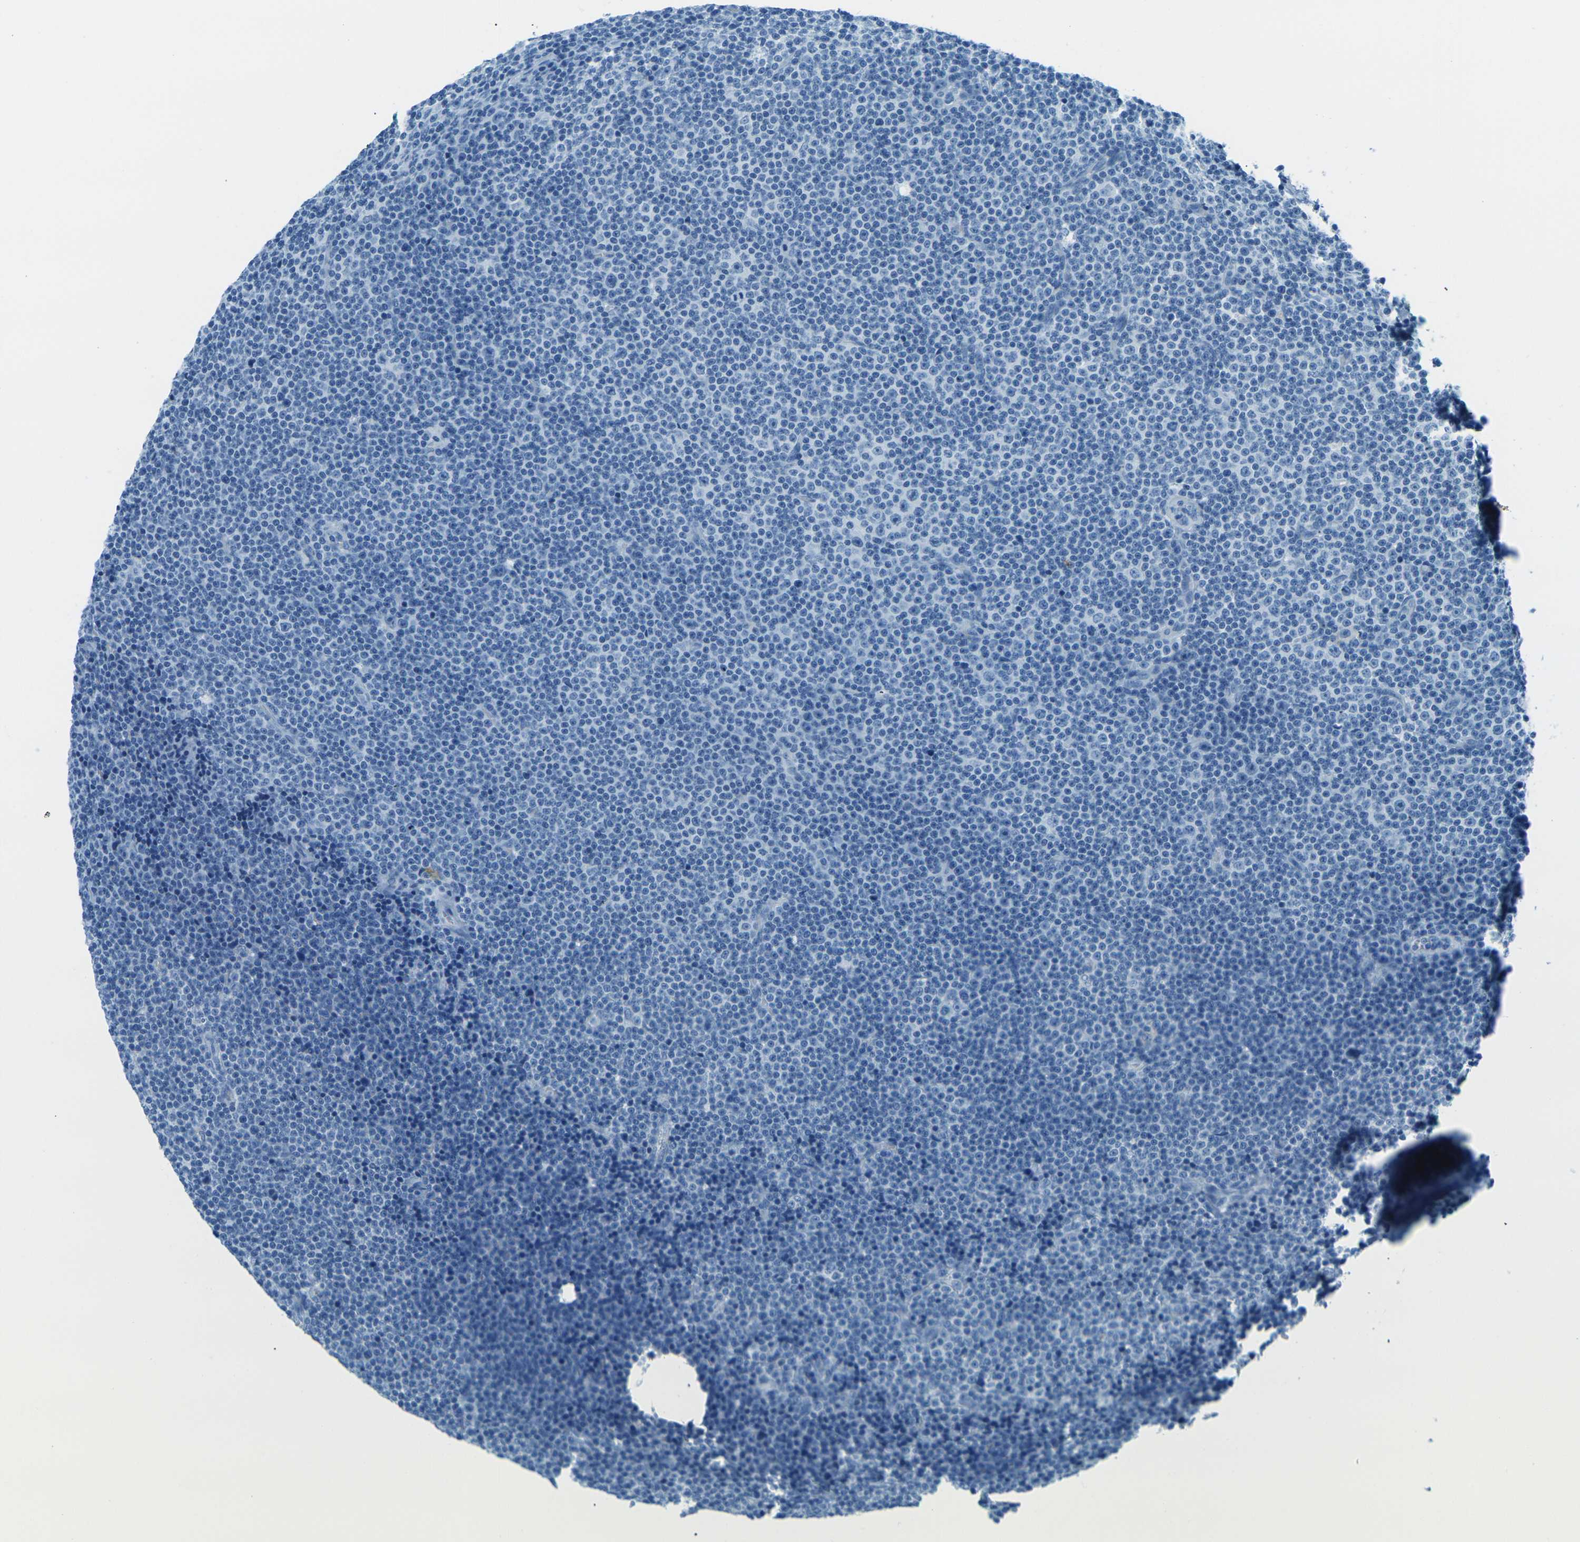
{"staining": {"intensity": "negative", "quantity": "none", "location": "none"}, "tissue": "lymphoma", "cell_type": "Tumor cells", "image_type": "cancer", "snomed": [{"axis": "morphology", "description": "Malignant lymphoma, non-Hodgkin's type, Low grade"}, {"axis": "topography", "description": "Lymph node"}], "caption": "Low-grade malignant lymphoma, non-Hodgkin's type was stained to show a protein in brown. There is no significant staining in tumor cells.", "gene": "OCLN", "patient": {"sex": "female", "age": 67}}